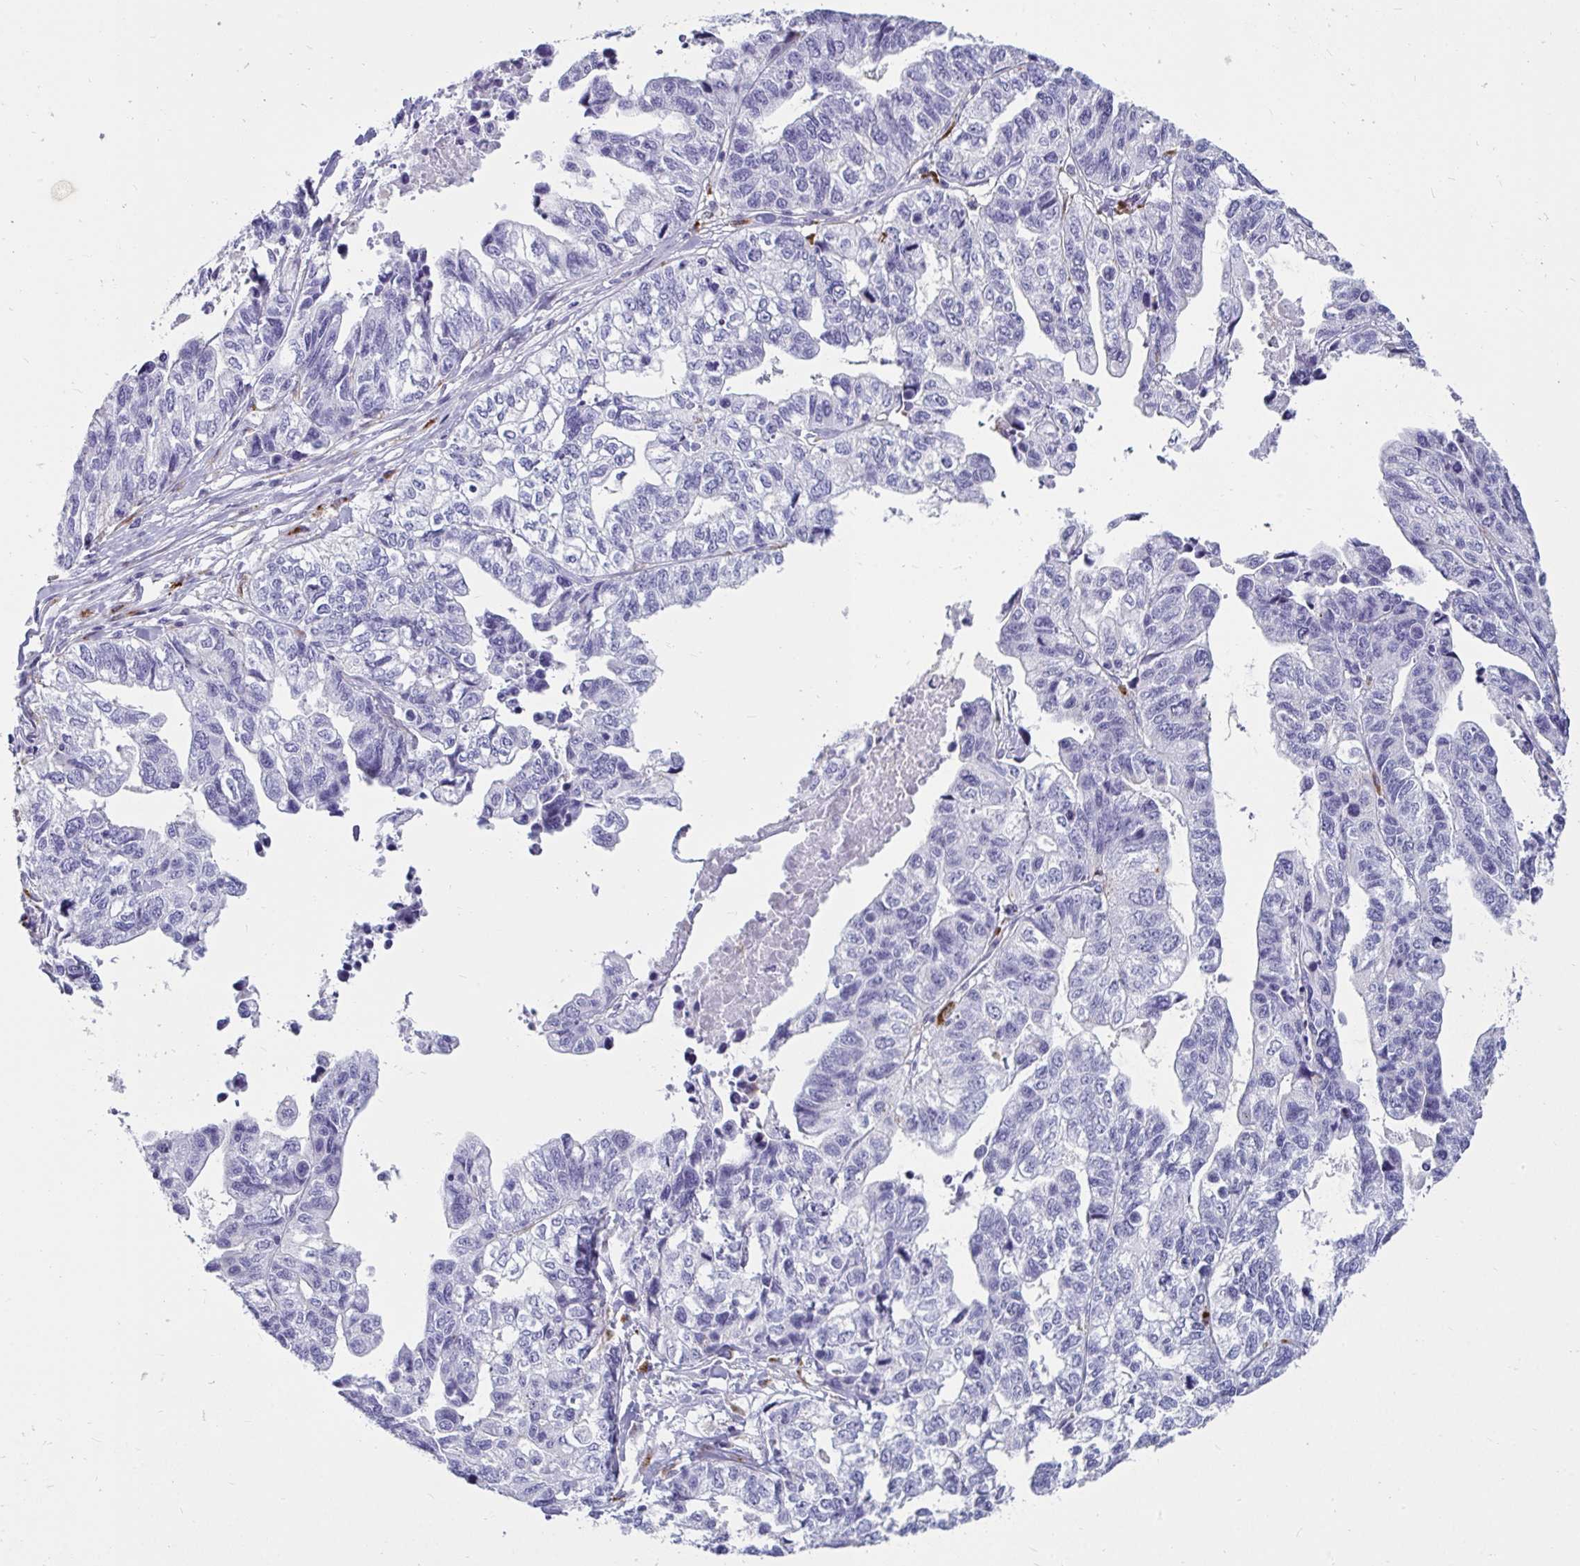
{"staining": {"intensity": "negative", "quantity": "none", "location": "none"}, "tissue": "stomach cancer", "cell_type": "Tumor cells", "image_type": "cancer", "snomed": [{"axis": "morphology", "description": "Adenocarcinoma, NOS"}, {"axis": "topography", "description": "Stomach, upper"}], "caption": "High magnification brightfield microscopy of stomach cancer (adenocarcinoma) stained with DAB (brown) and counterstained with hematoxylin (blue): tumor cells show no significant expression.", "gene": "CTSZ", "patient": {"sex": "female", "age": 67}}